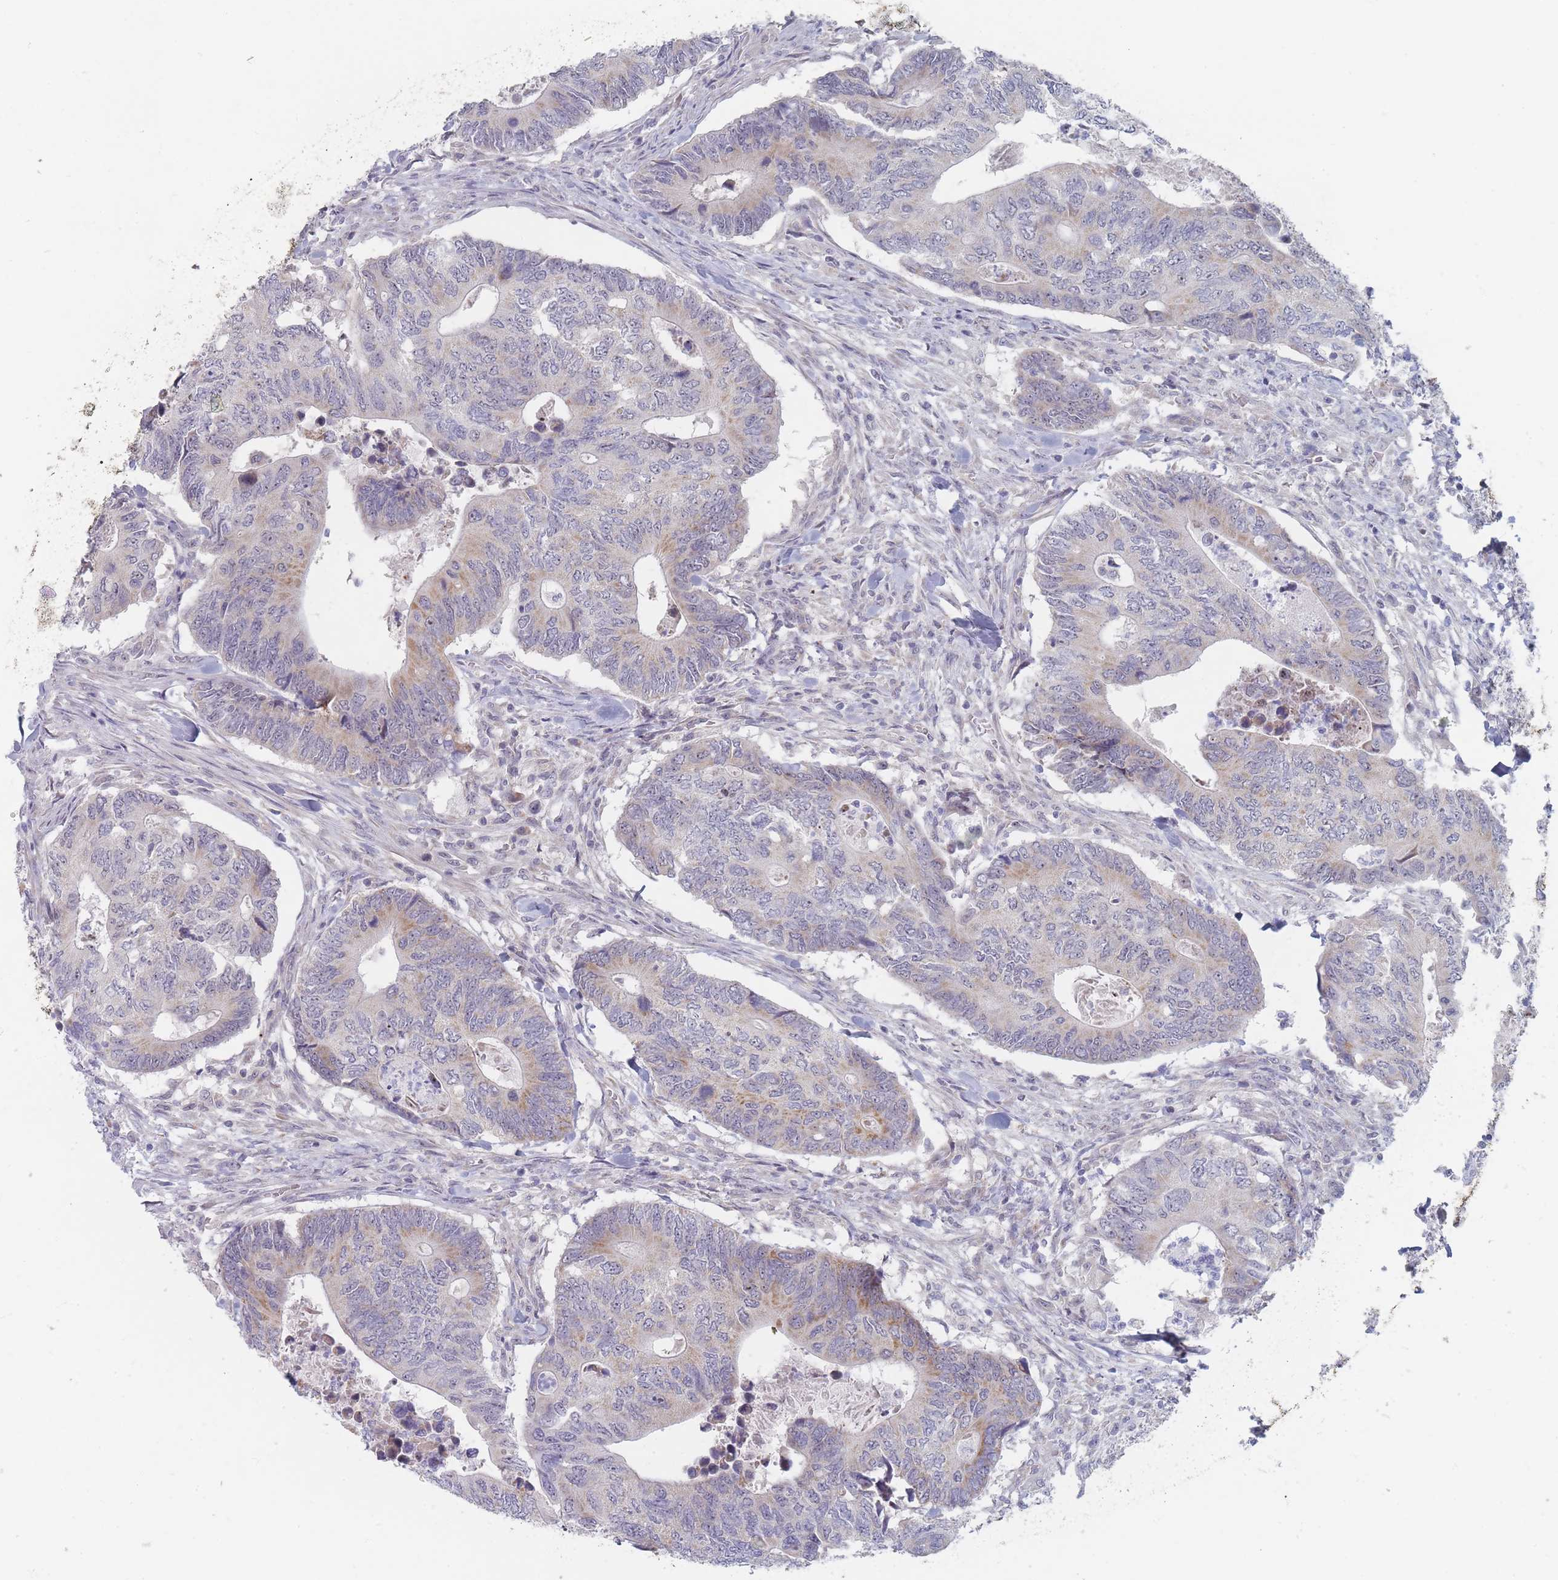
{"staining": {"intensity": "weak", "quantity": "<25%", "location": "cytoplasmic/membranous"}, "tissue": "colorectal cancer", "cell_type": "Tumor cells", "image_type": "cancer", "snomed": [{"axis": "morphology", "description": "Adenocarcinoma, NOS"}, {"axis": "topography", "description": "Colon"}], "caption": "High power microscopy photomicrograph of an immunohistochemistry (IHC) image of colorectal adenocarcinoma, revealing no significant positivity in tumor cells.", "gene": "RNF8", "patient": {"sex": "male", "age": 87}}